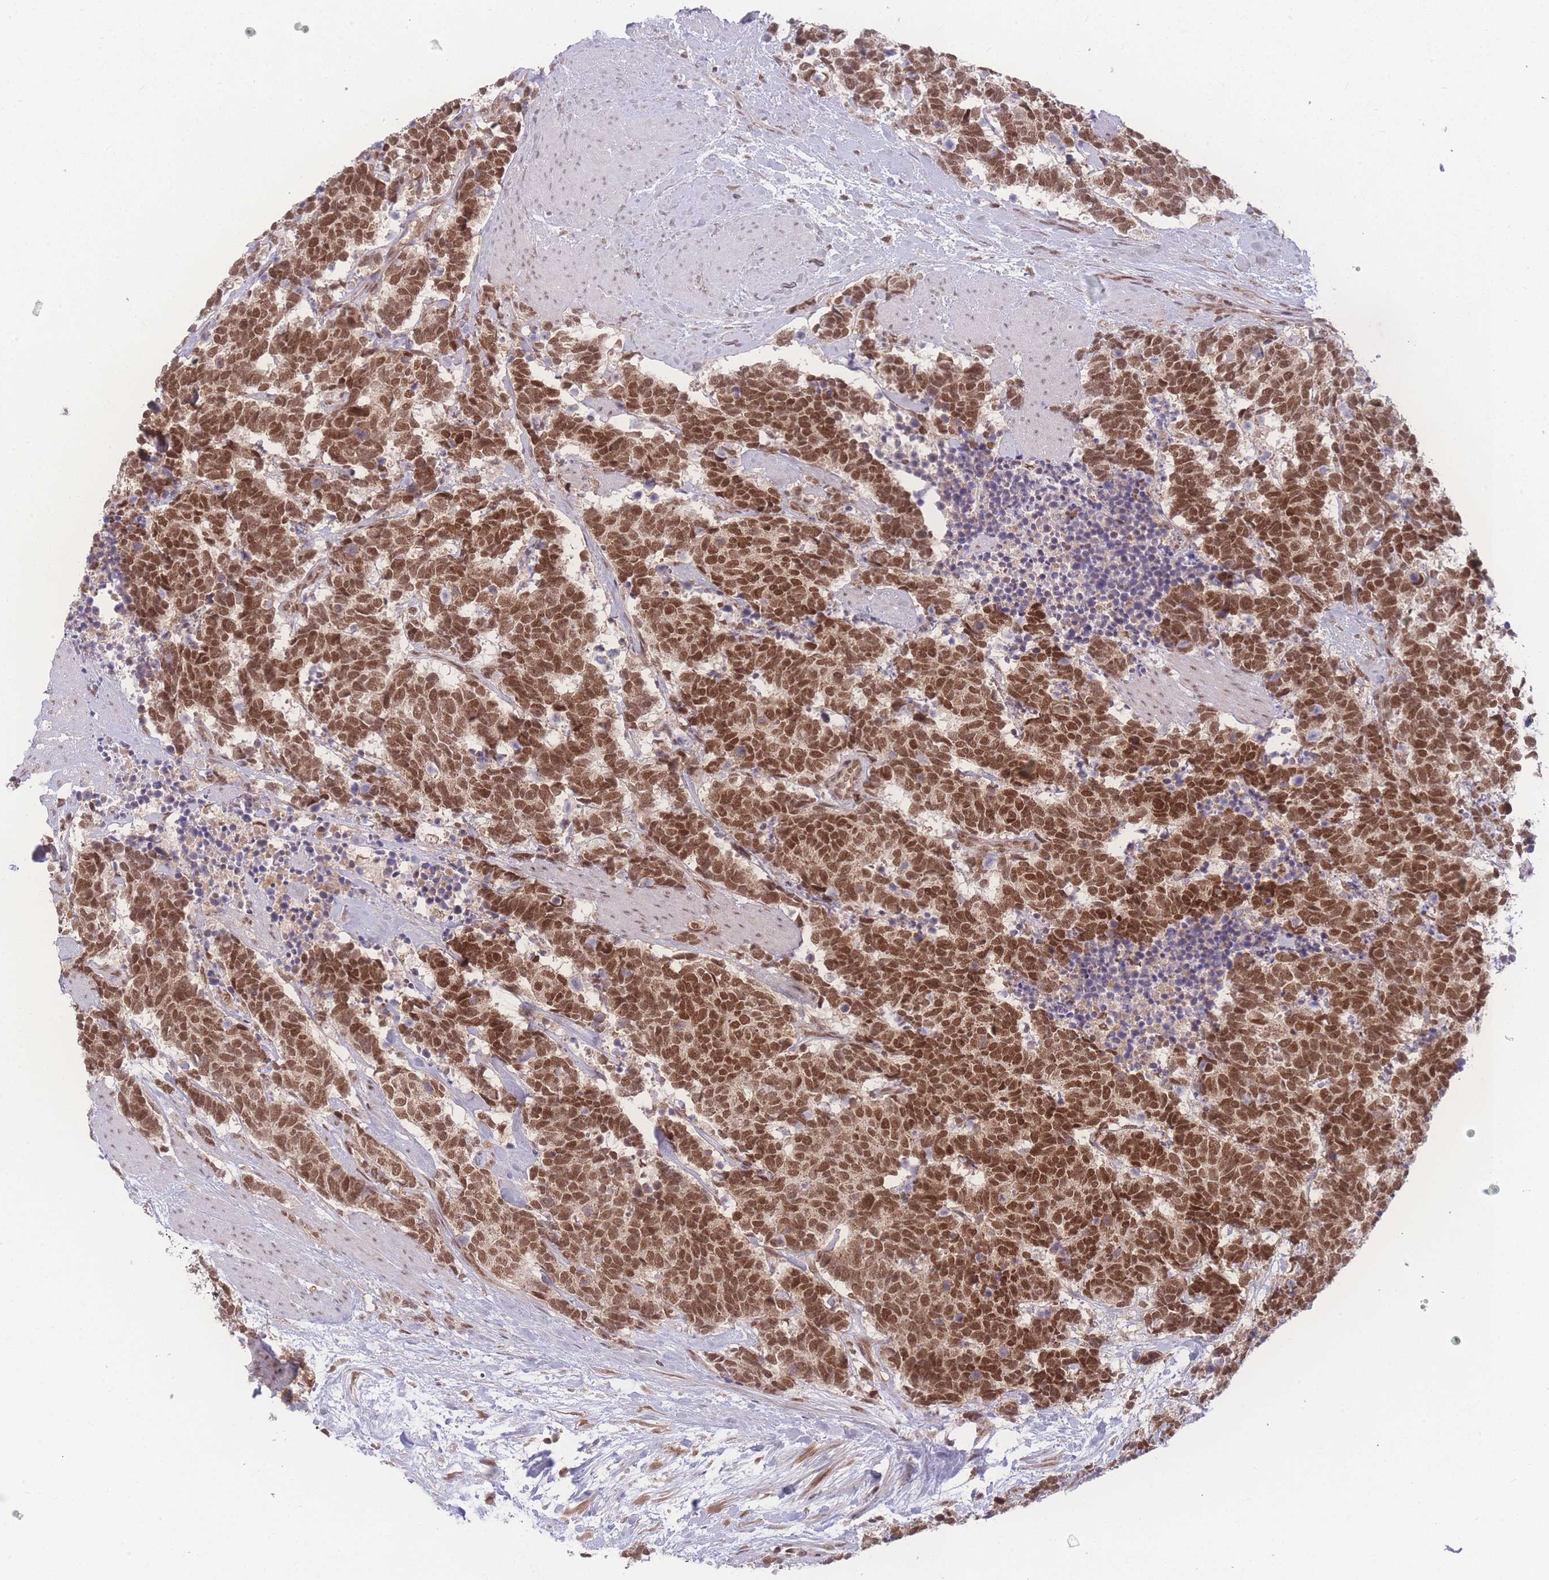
{"staining": {"intensity": "moderate", "quantity": ">75%", "location": "nuclear"}, "tissue": "carcinoid", "cell_type": "Tumor cells", "image_type": "cancer", "snomed": [{"axis": "morphology", "description": "Carcinoma, NOS"}, {"axis": "morphology", "description": "Carcinoid, malignant, NOS"}, {"axis": "topography", "description": "Prostate"}], "caption": "The image demonstrates immunohistochemical staining of carcinoid (malignant). There is moderate nuclear expression is seen in approximately >75% of tumor cells. (DAB IHC, brown staining for protein, blue staining for nuclei).", "gene": "RAVER1", "patient": {"sex": "male", "age": 57}}